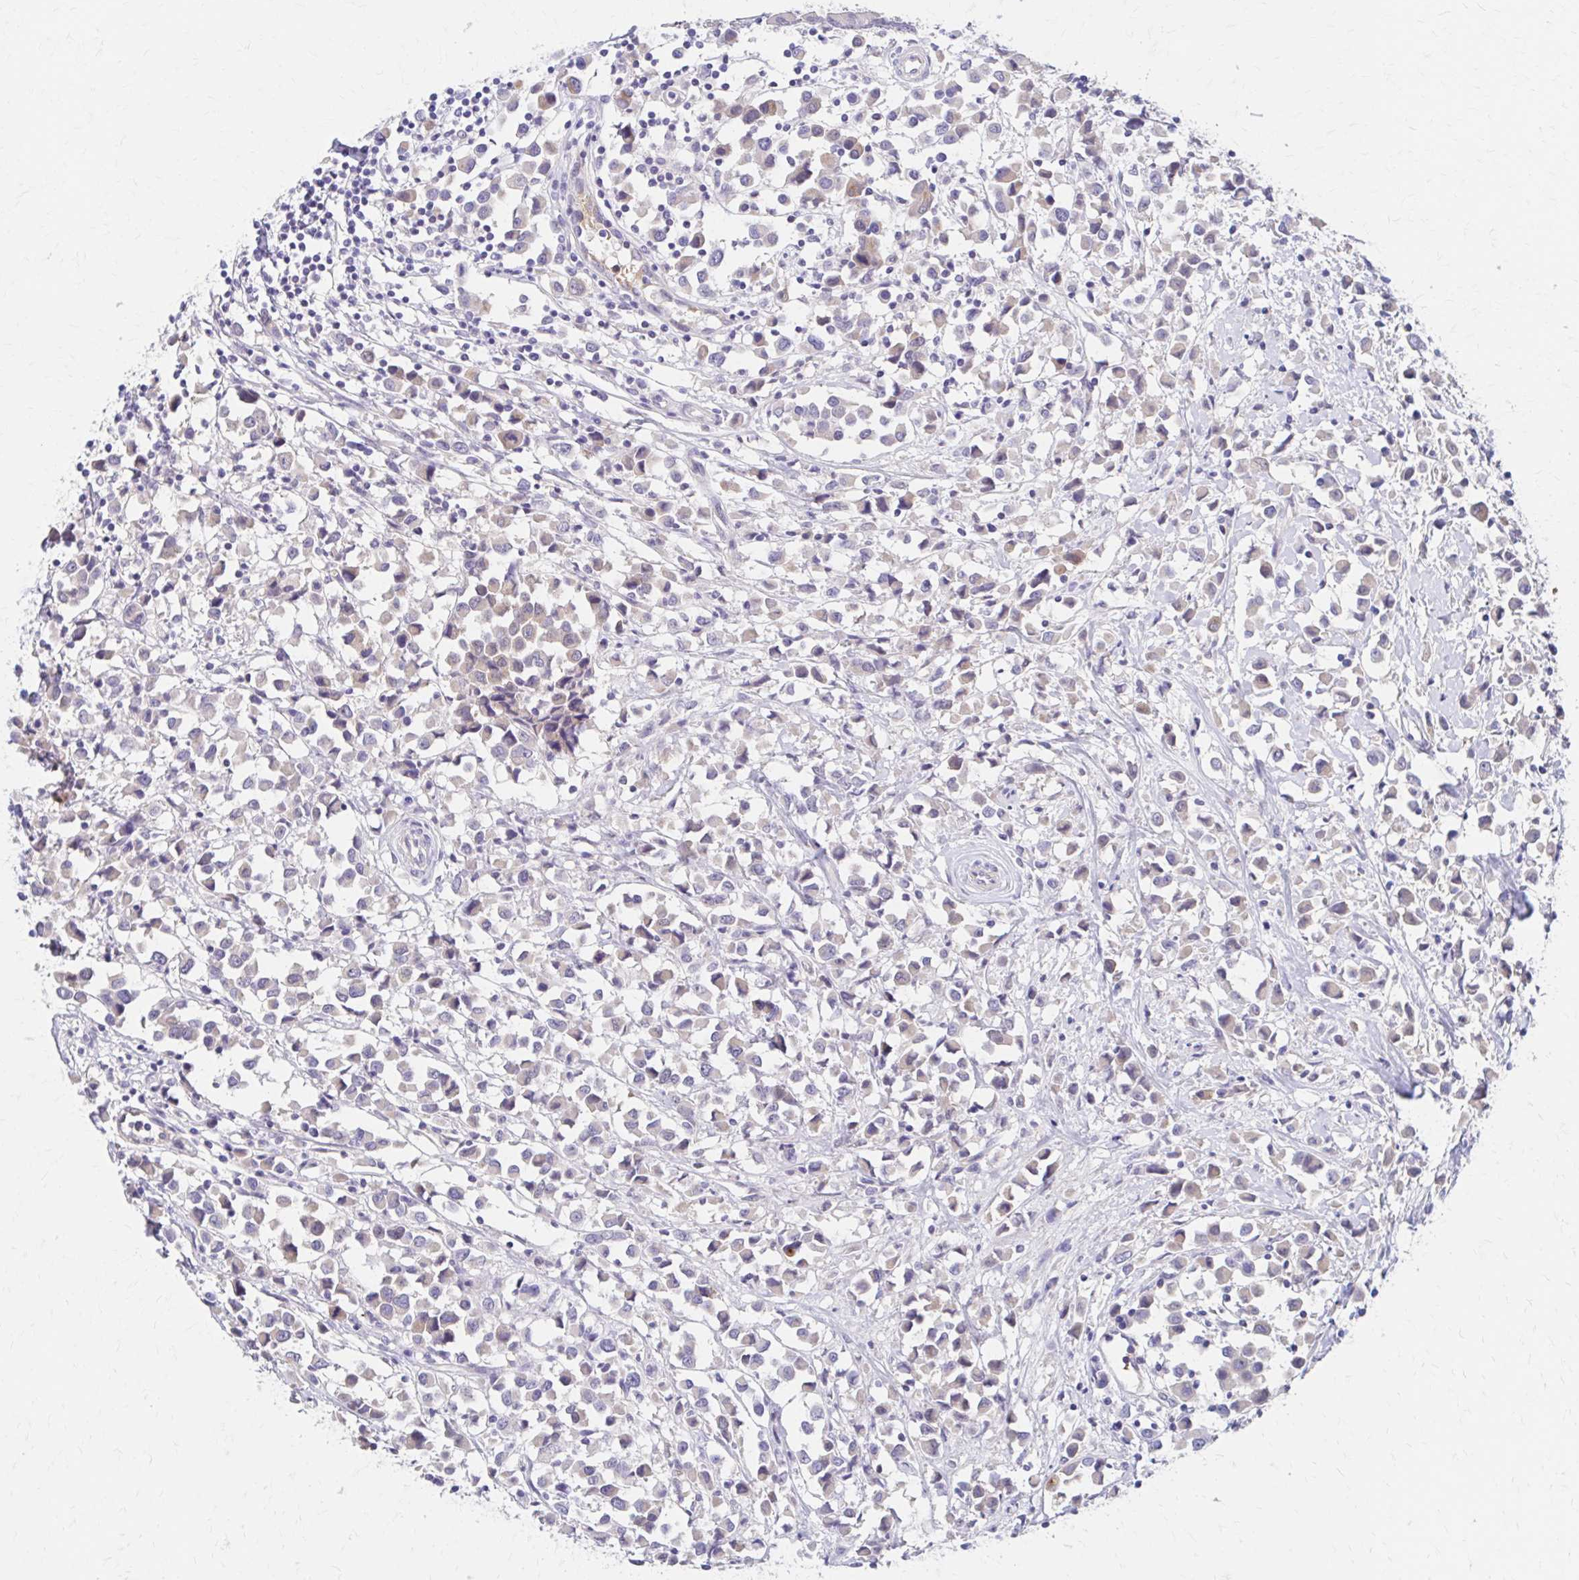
{"staining": {"intensity": "weak", "quantity": "25%-75%", "location": "cytoplasmic/membranous"}, "tissue": "breast cancer", "cell_type": "Tumor cells", "image_type": "cancer", "snomed": [{"axis": "morphology", "description": "Duct carcinoma"}, {"axis": "topography", "description": "Breast"}], "caption": "A brown stain highlights weak cytoplasmic/membranous staining of a protein in breast cancer (intraductal carcinoma) tumor cells.", "gene": "AZGP1", "patient": {"sex": "female", "age": 61}}